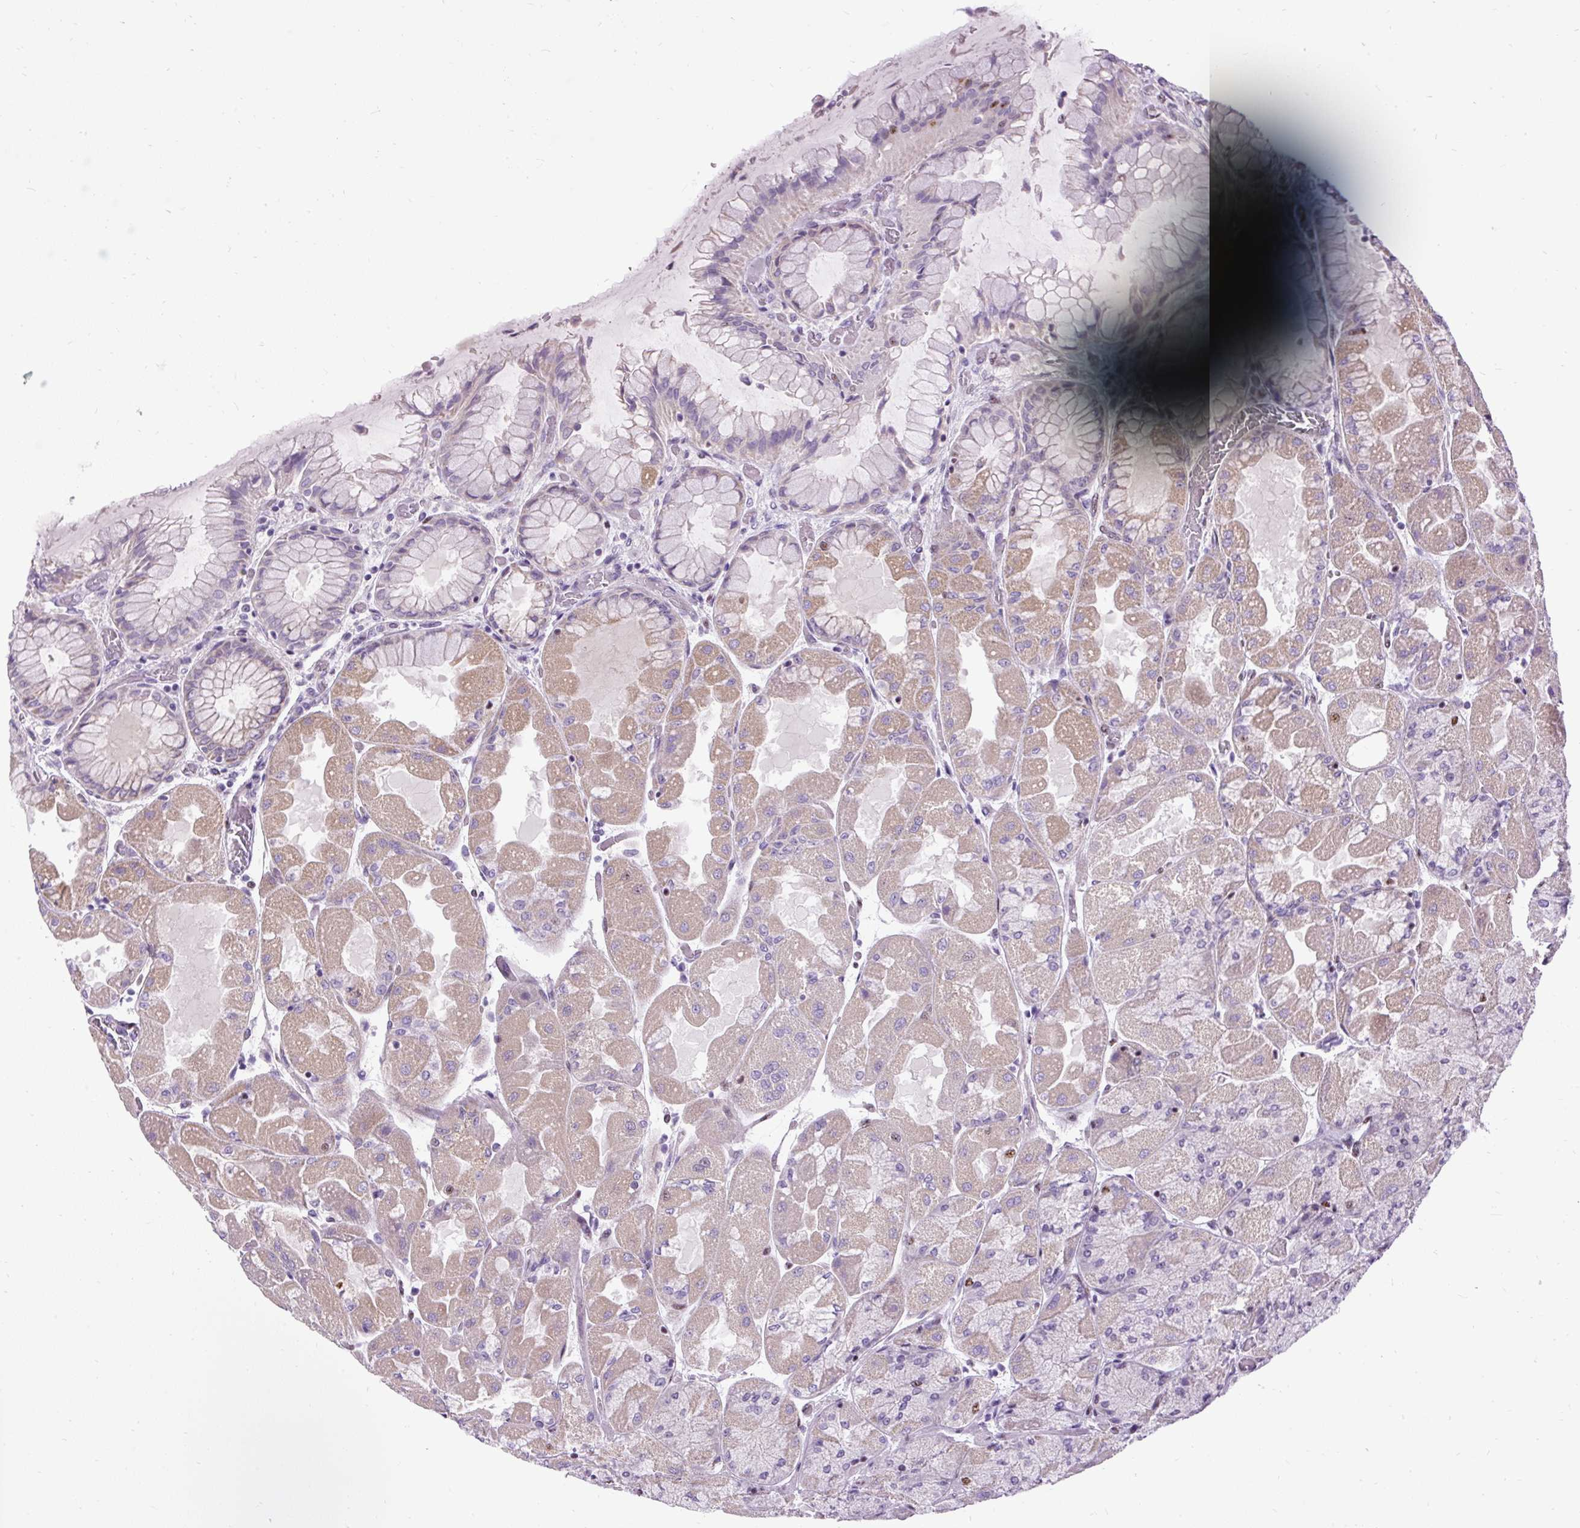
{"staining": {"intensity": "moderate", "quantity": "25%-75%", "location": "cytoplasmic/membranous"}, "tissue": "stomach", "cell_type": "Glandular cells", "image_type": "normal", "snomed": [{"axis": "morphology", "description": "Normal tissue, NOS"}, {"axis": "topography", "description": "Stomach"}], "caption": "A high-resolution micrograph shows immunohistochemistry (IHC) staining of normal stomach, which displays moderate cytoplasmic/membranous staining in approximately 25%-75% of glandular cells. (DAB IHC with brightfield microscopy, high magnification).", "gene": "SMC5", "patient": {"sex": "female", "age": 61}}